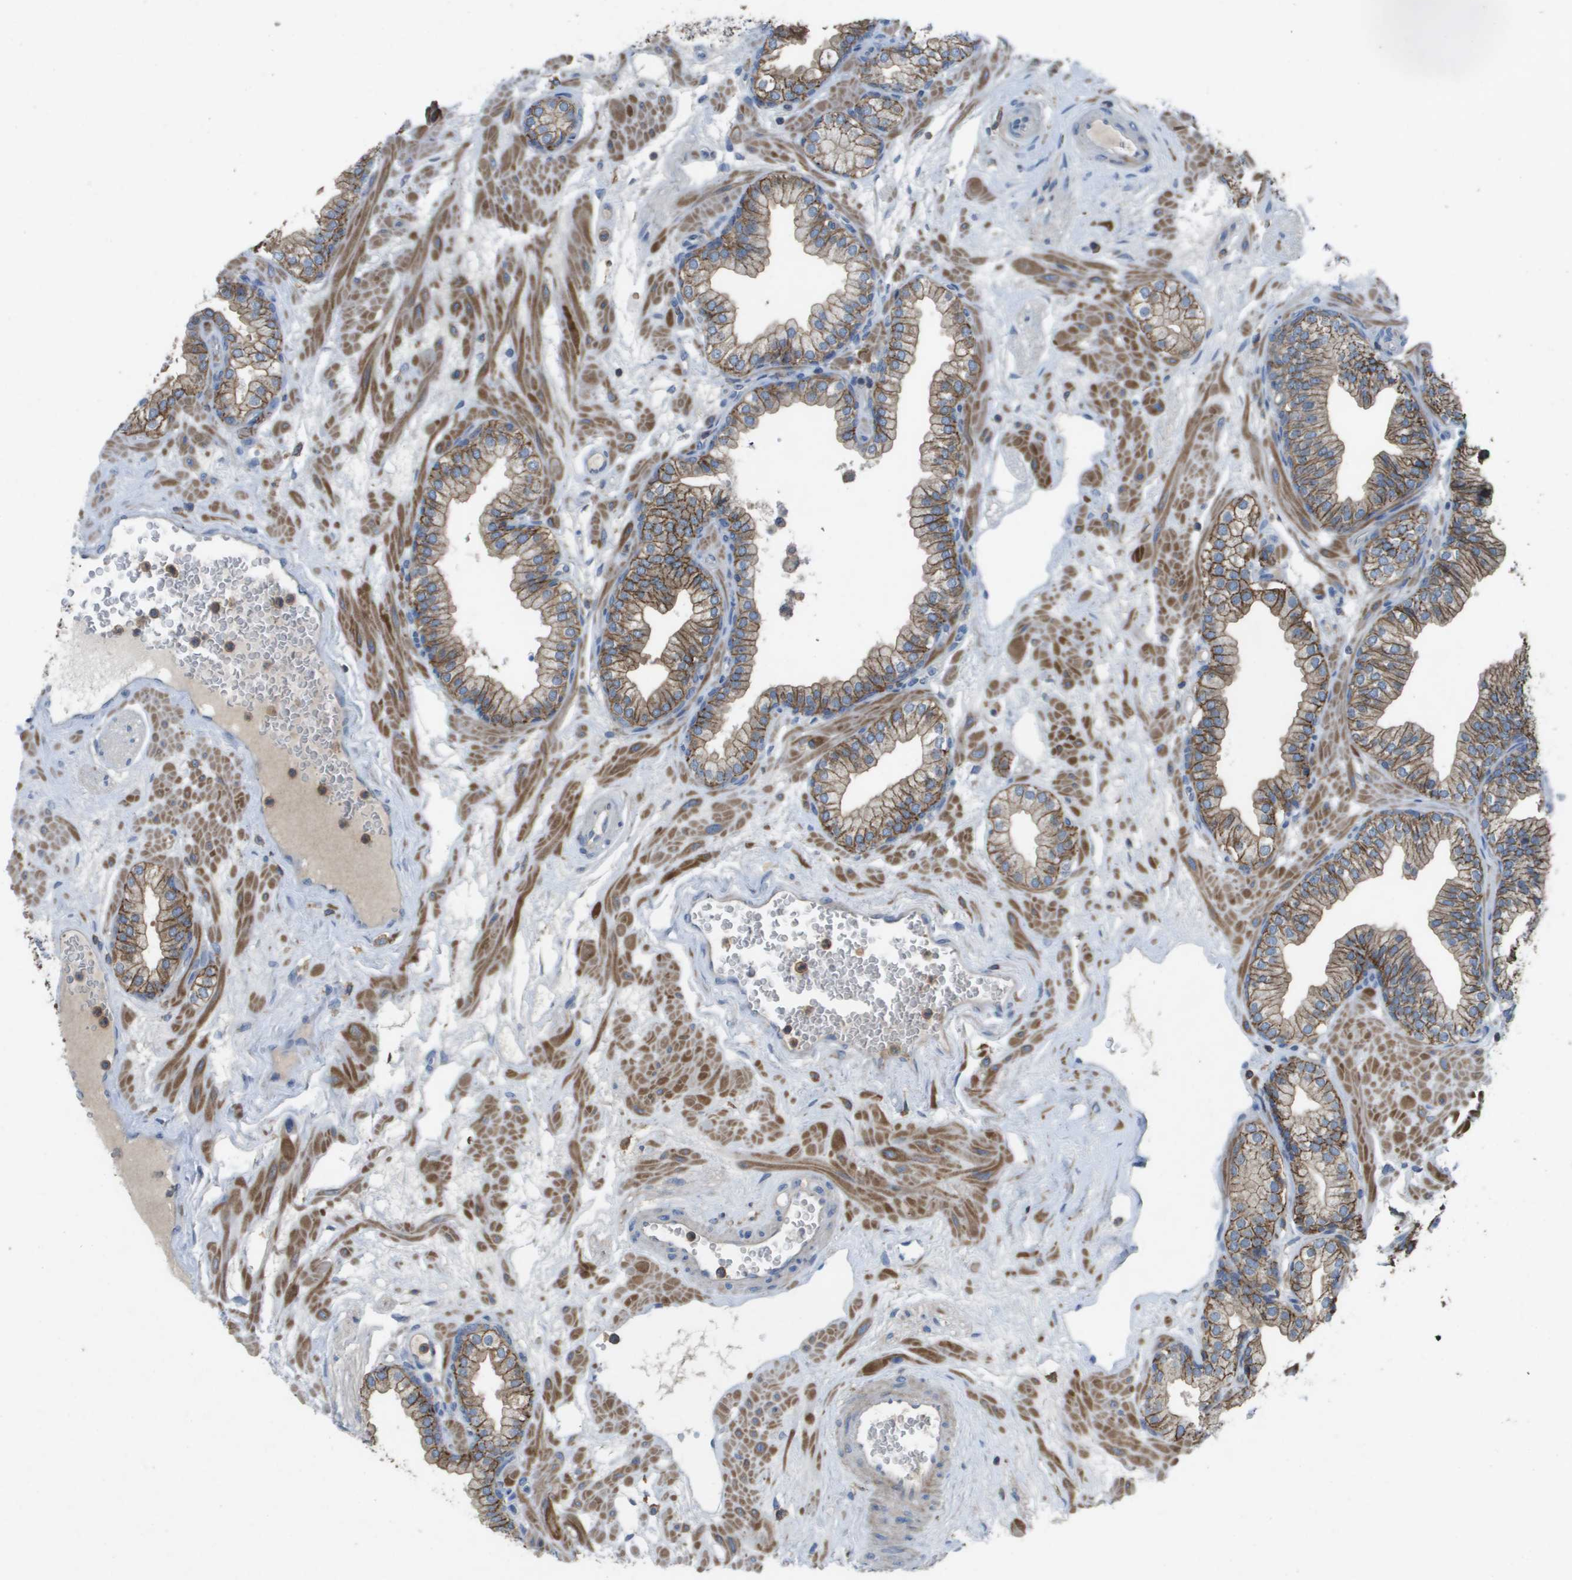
{"staining": {"intensity": "moderate", "quantity": ">75%", "location": "cytoplasmic/membranous"}, "tissue": "prostate", "cell_type": "Glandular cells", "image_type": "normal", "snomed": [{"axis": "morphology", "description": "Normal tissue, NOS"}, {"axis": "morphology", "description": "Urothelial carcinoma, Low grade"}, {"axis": "topography", "description": "Urinary bladder"}, {"axis": "topography", "description": "Prostate"}], "caption": "Glandular cells demonstrate moderate cytoplasmic/membranous staining in approximately >75% of cells in benign prostate.", "gene": "CLCA4", "patient": {"sex": "male", "age": 60}}